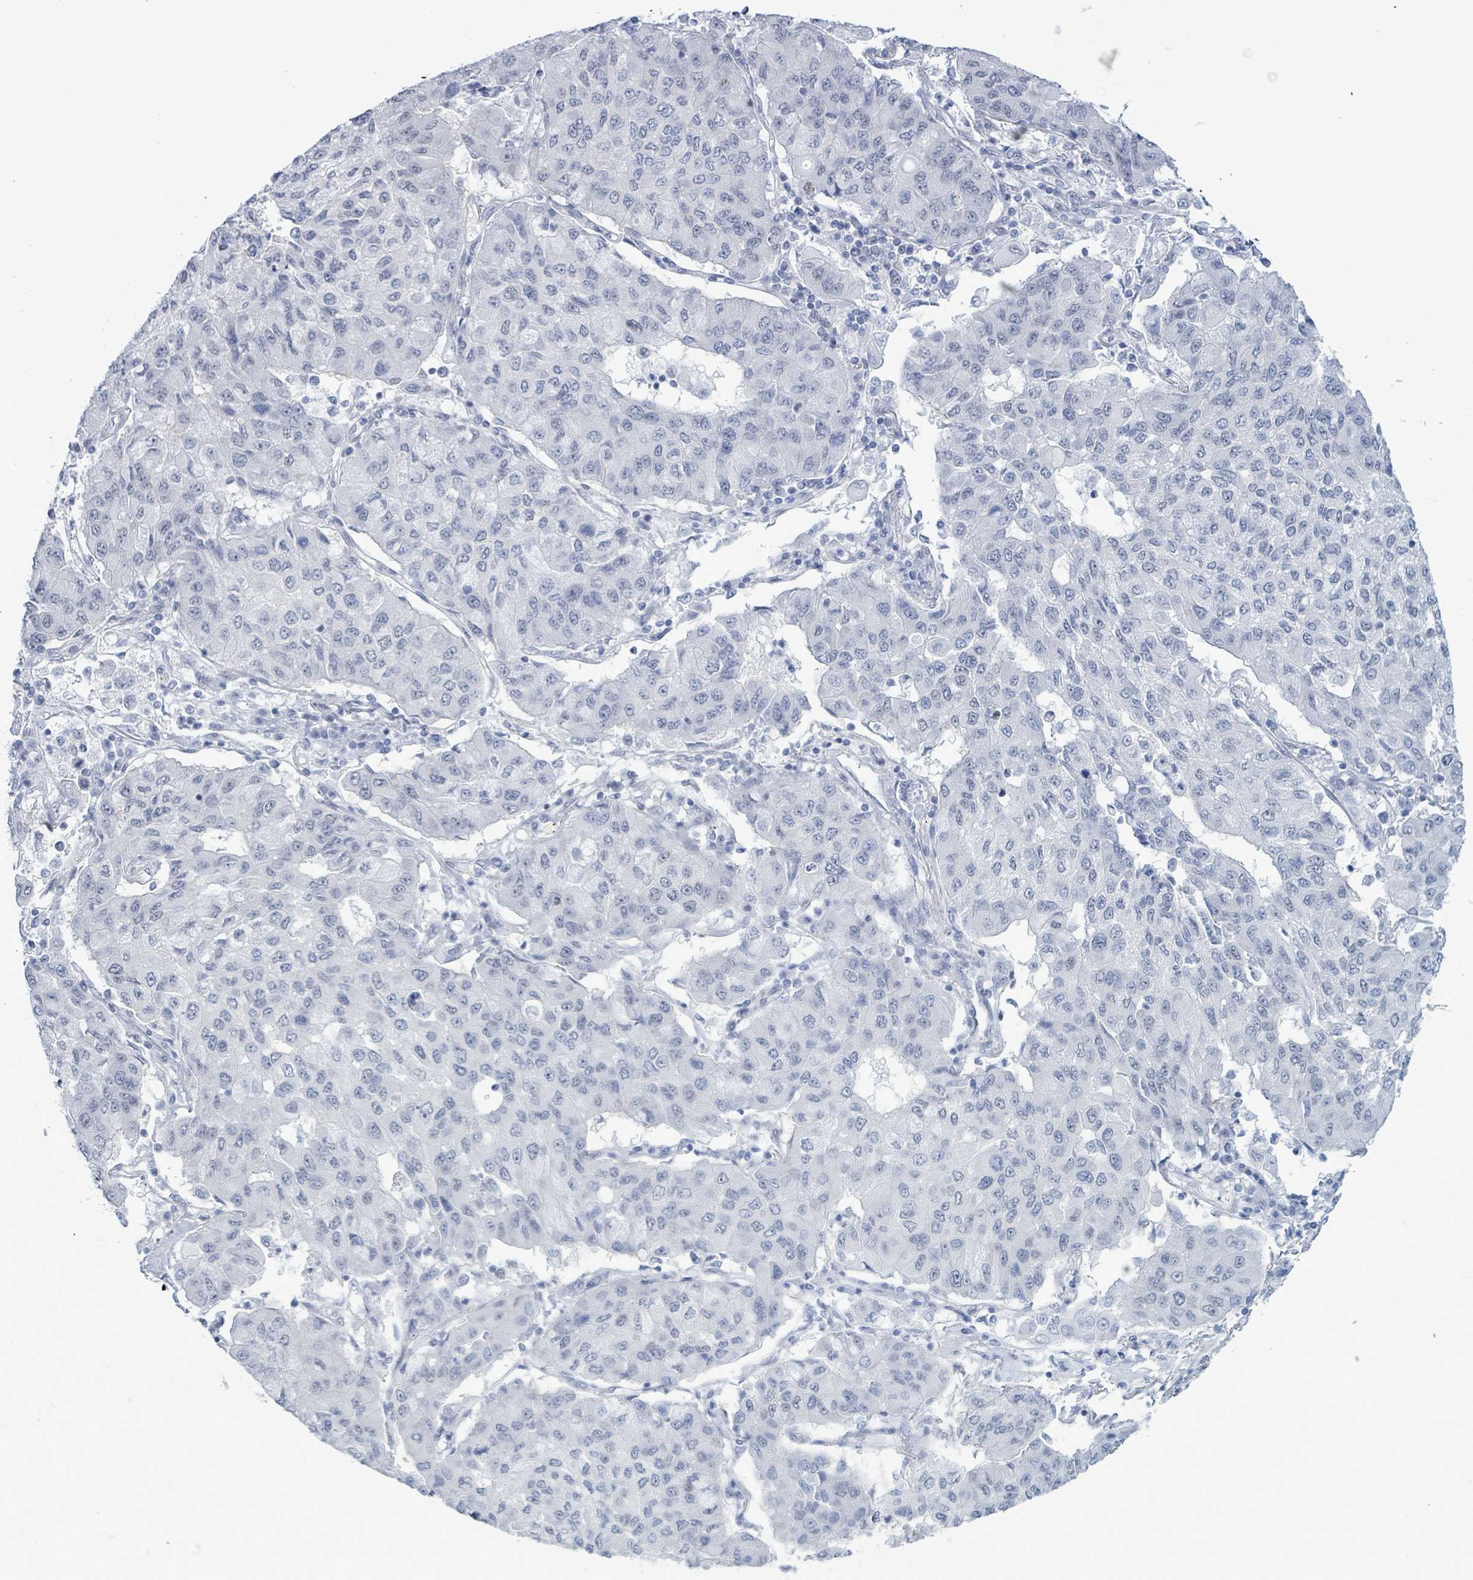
{"staining": {"intensity": "negative", "quantity": "none", "location": "none"}, "tissue": "lung cancer", "cell_type": "Tumor cells", "image_type": "cancer", "snomed": [{"axis": "morphology", "description": "Squamous cell carcinoma, NOS"}, {"axis": "topography", "description": "Lung"}], "caption": "DAB immunohistochemical staining of lung cancer demonstrates no significant positivity in tumor cells.", "gene": "DMRTC1B", "patient": {"sex": "male", "age": 74}}